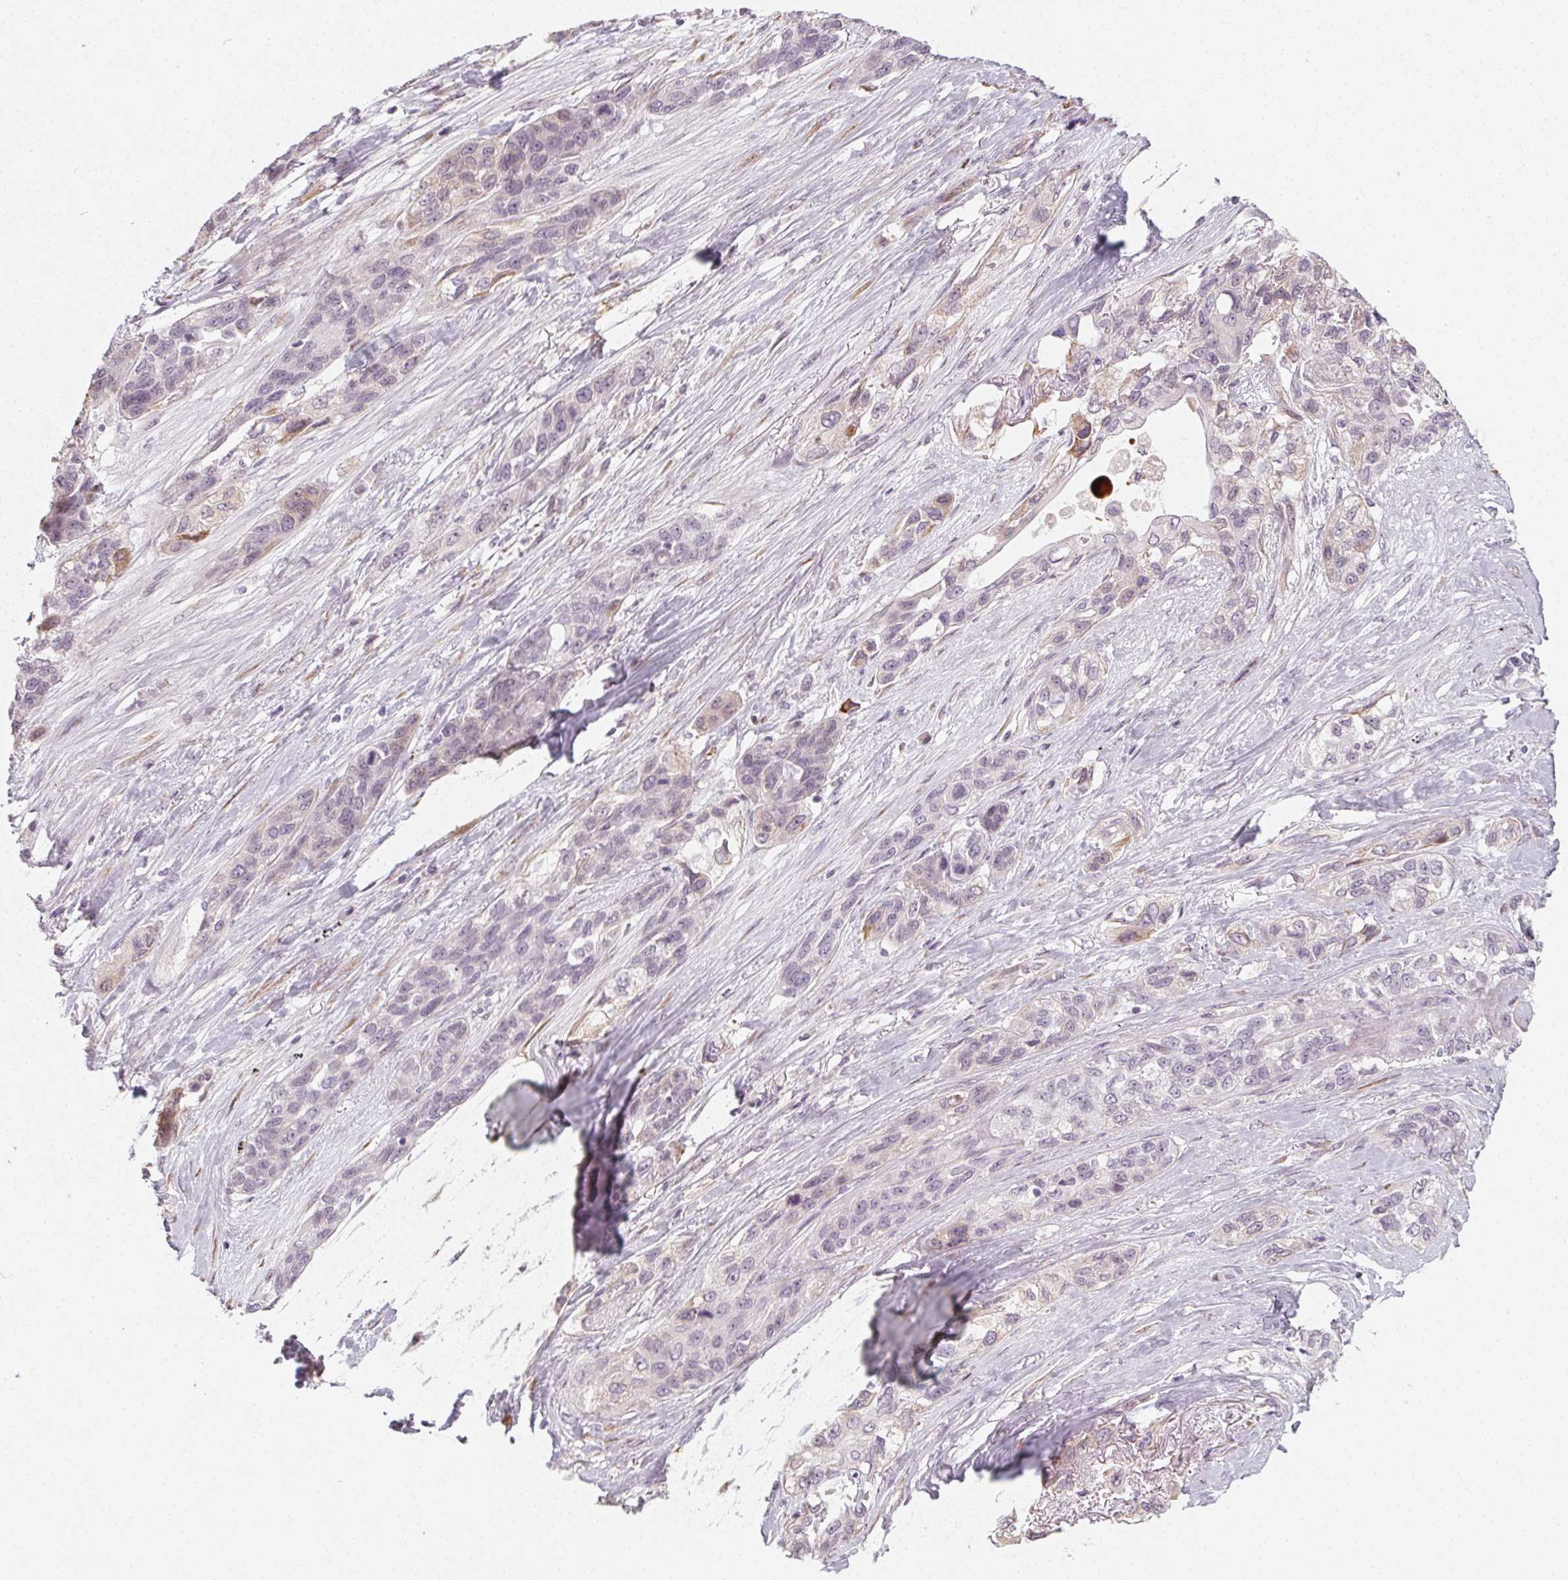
{"staining": {"intensity": "weak", "quantity": "<25%", "location": "cytoplasmic/membranous"}, "tissue": "lung cancer", "cell_type": "Tumor cells", "image_type": "cancer", "snomed": [{"axis": "morphology", "description": "Squamous cell carcinoma, NOS"}, {"axis": "topography", "description": "Lung"}], "caption": "A high-resolution photomicrograph shows IHC staining of squamous cell carcinoma (lung), which displays no significant positivity in tumor cells. Nuclei are stained in blue.", "gene": "CCDC96", "patient": {"sex": "female", "age": 70}}